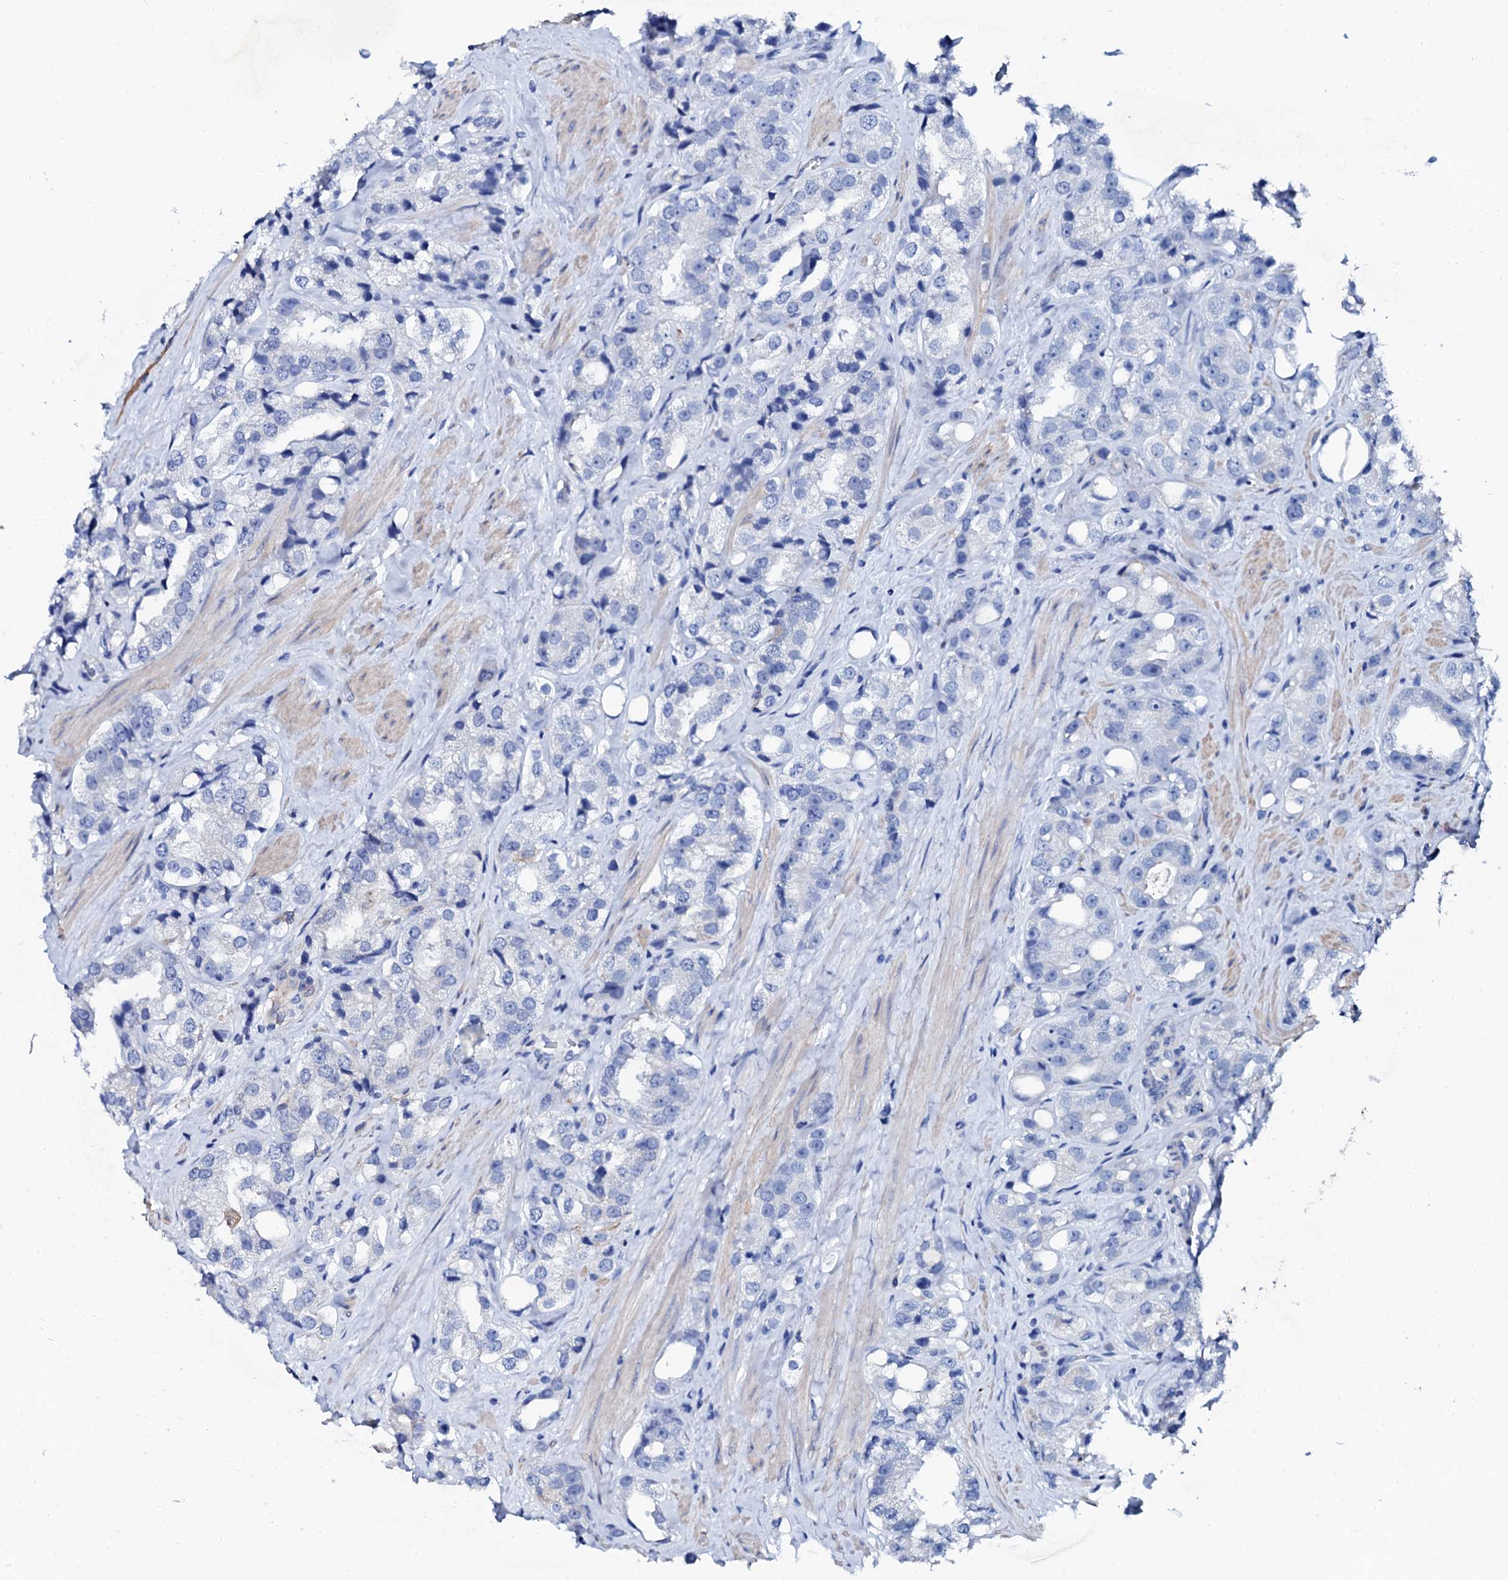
{"staining": {"intensity": "negative", "quantity": "none", "location": "none"}, "tissue": "prostate cancer", "cell_type": "Tumor cells", "image_type": "cancer", "snomed": [{"axis": "morphology", "description": "Adenocarcinoma, NOS"}, {"axis": "topography", "description": "Prostate"}], "caption": "The histopathology image demonstrates no staining of tumor cells in prostate cancer.", "gene": "GLB1L3", "patient": {"sex": "male", "age": 79}}